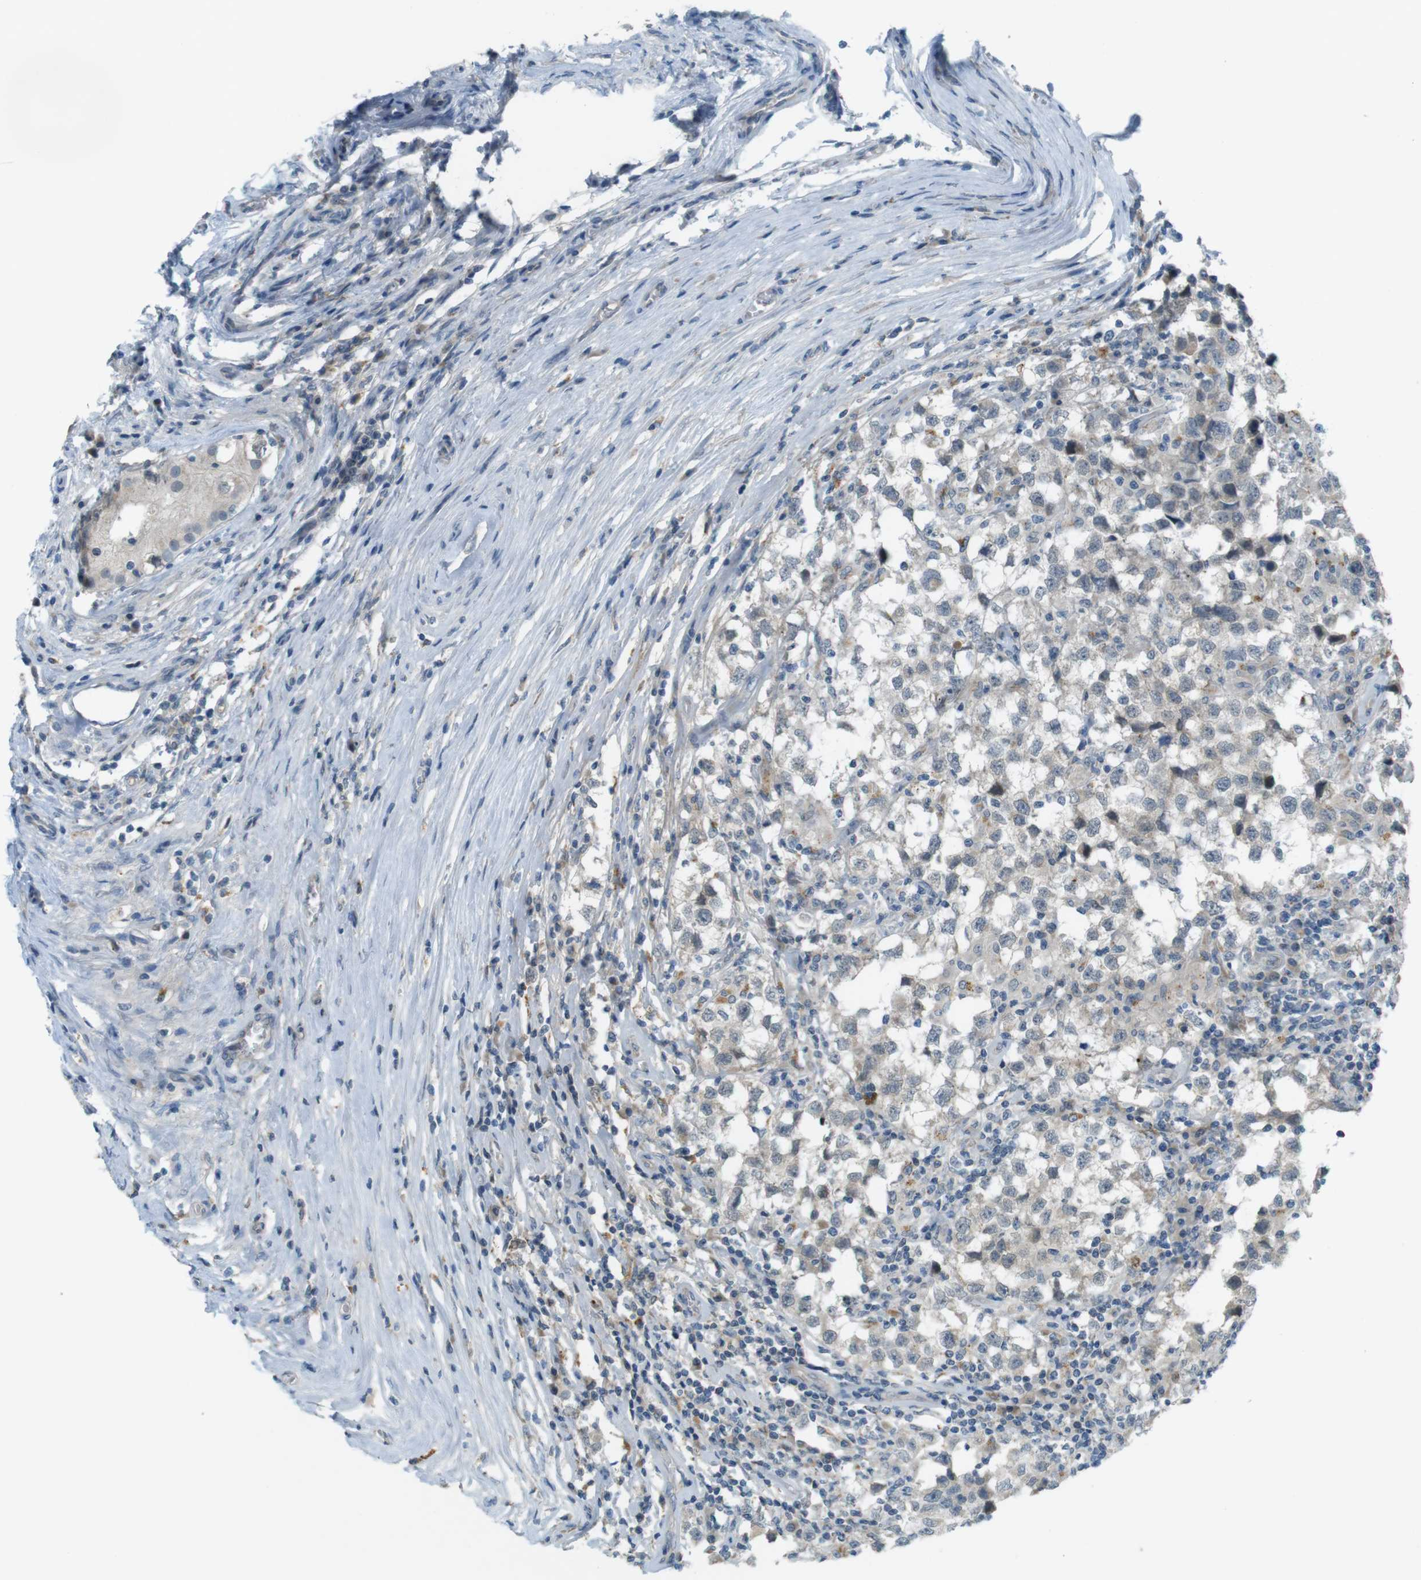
{"staining": {"intensity": "weak", "quantity": "25%-75%", "location": "cytoplasmic/membranous"}, "tissue": "testis cancer", "cell_type": "Tumor cells", "image_type": "cancer", "snomed": [{"axis": "morphology", "description": "Carcinoma, Embryonal, NOS"}, {"axis": "topography", "description": "Testis"}], "caption": "The photomicrograph shows a brown stain indicating the presence of a protein in the cytoplasmic/membranous of tumor cells in testis embryonal carcinoma.", "gene": "UGT8", "patient": {"sex": "male", "age": 21}}